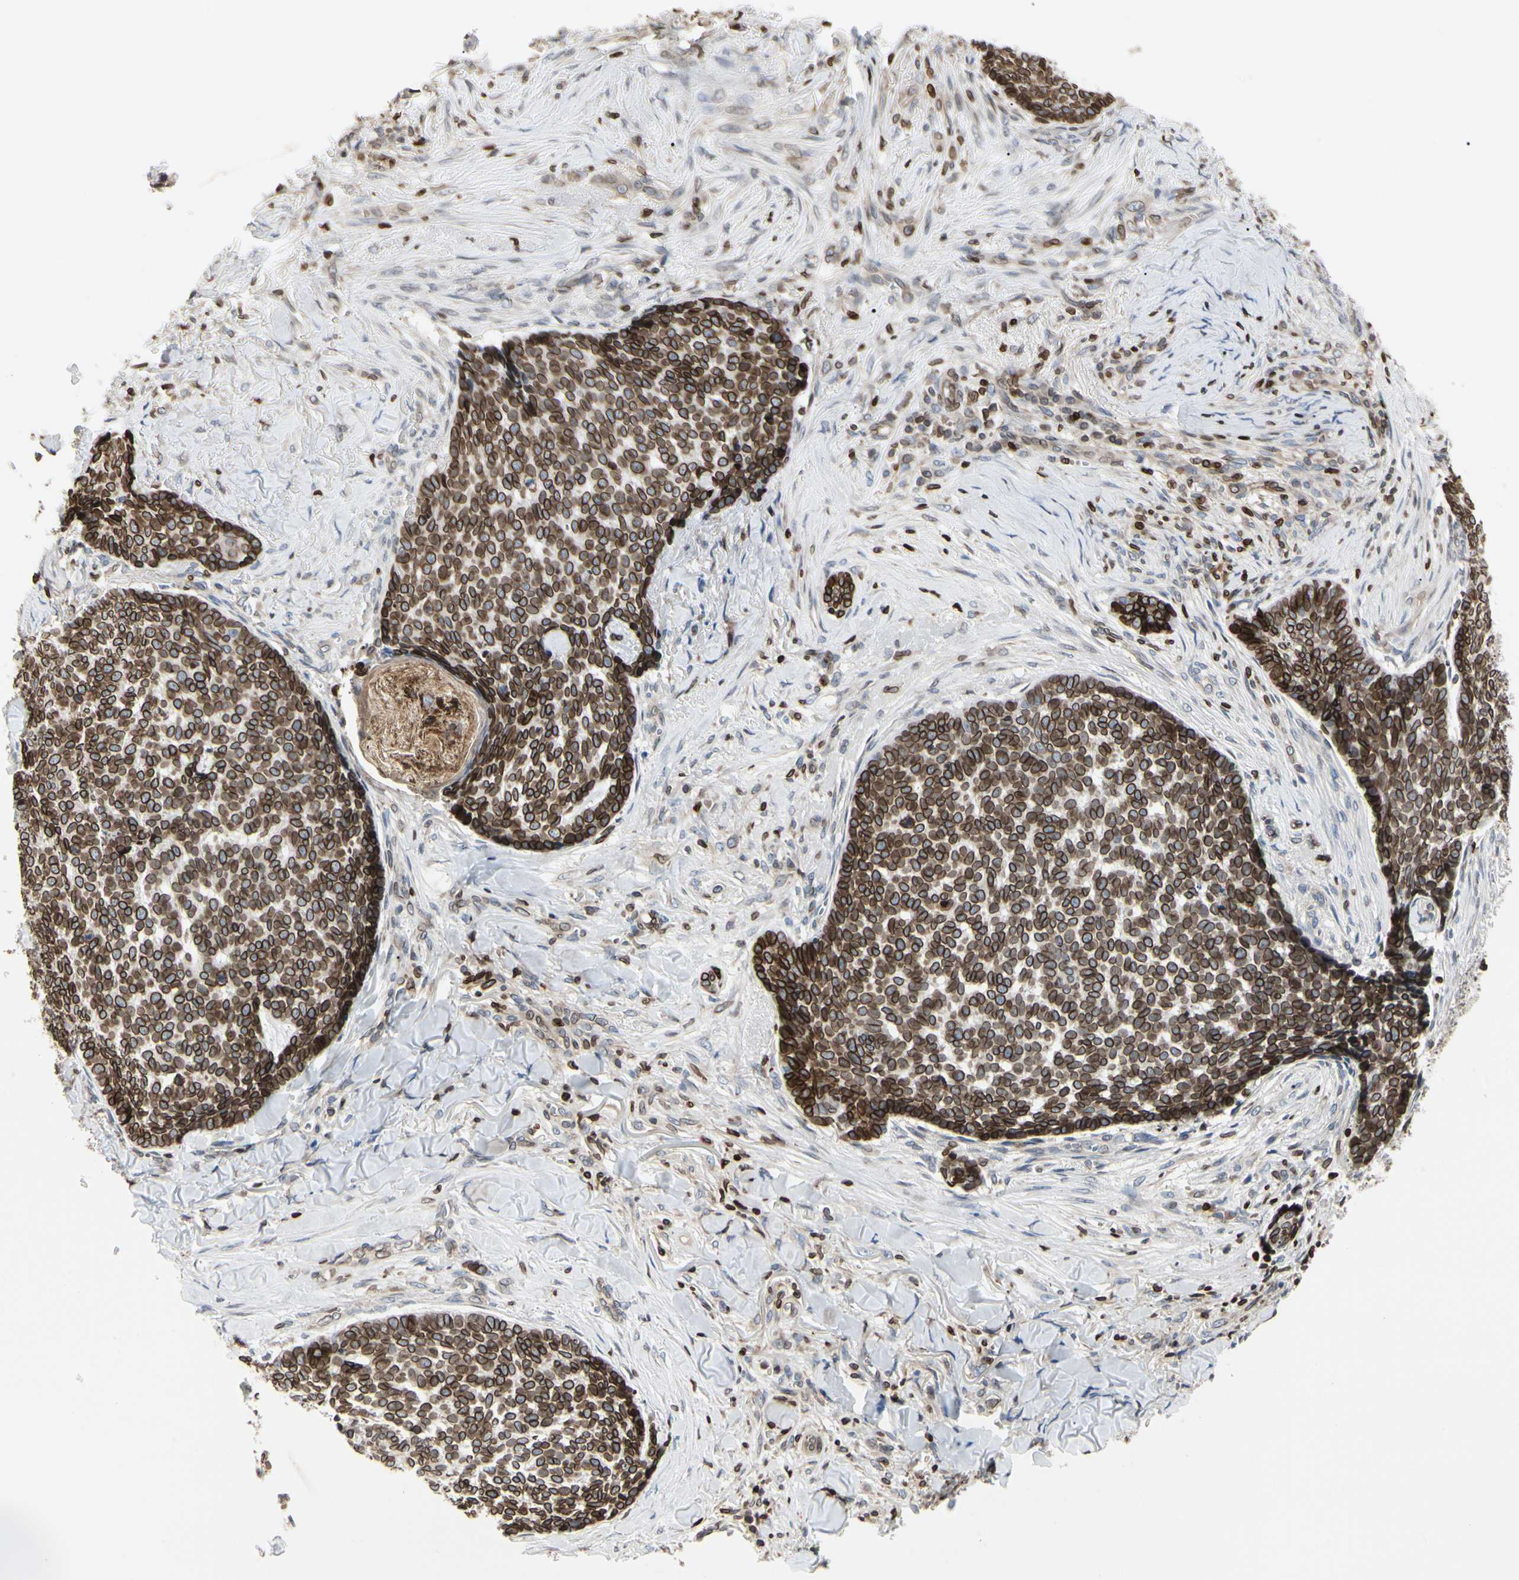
{"staining": {"intensity": "strong", "quantity": ">75%", "location": "cytoplasmic/membranous,nuclear"}, "tissue": "skin cancer", "cell_type": "Tumor cells", "image_type": "cancer", "snomed": [{"axis": "morphology", "description": "Basal cell carcinoma"}, {"axis": "topography", "description": "Skin"}], "caption": "Brown immunohistochemical staining in skin cancer (basal cell carcinoma) reveals strong cytoplasmic/membranous and nuclear positivity in about >75% of tumor cells. (IHC, brightfield microscopy, high magnification).", "gene": "TMPO", "patient": {"sex": "male", "age": 84}}